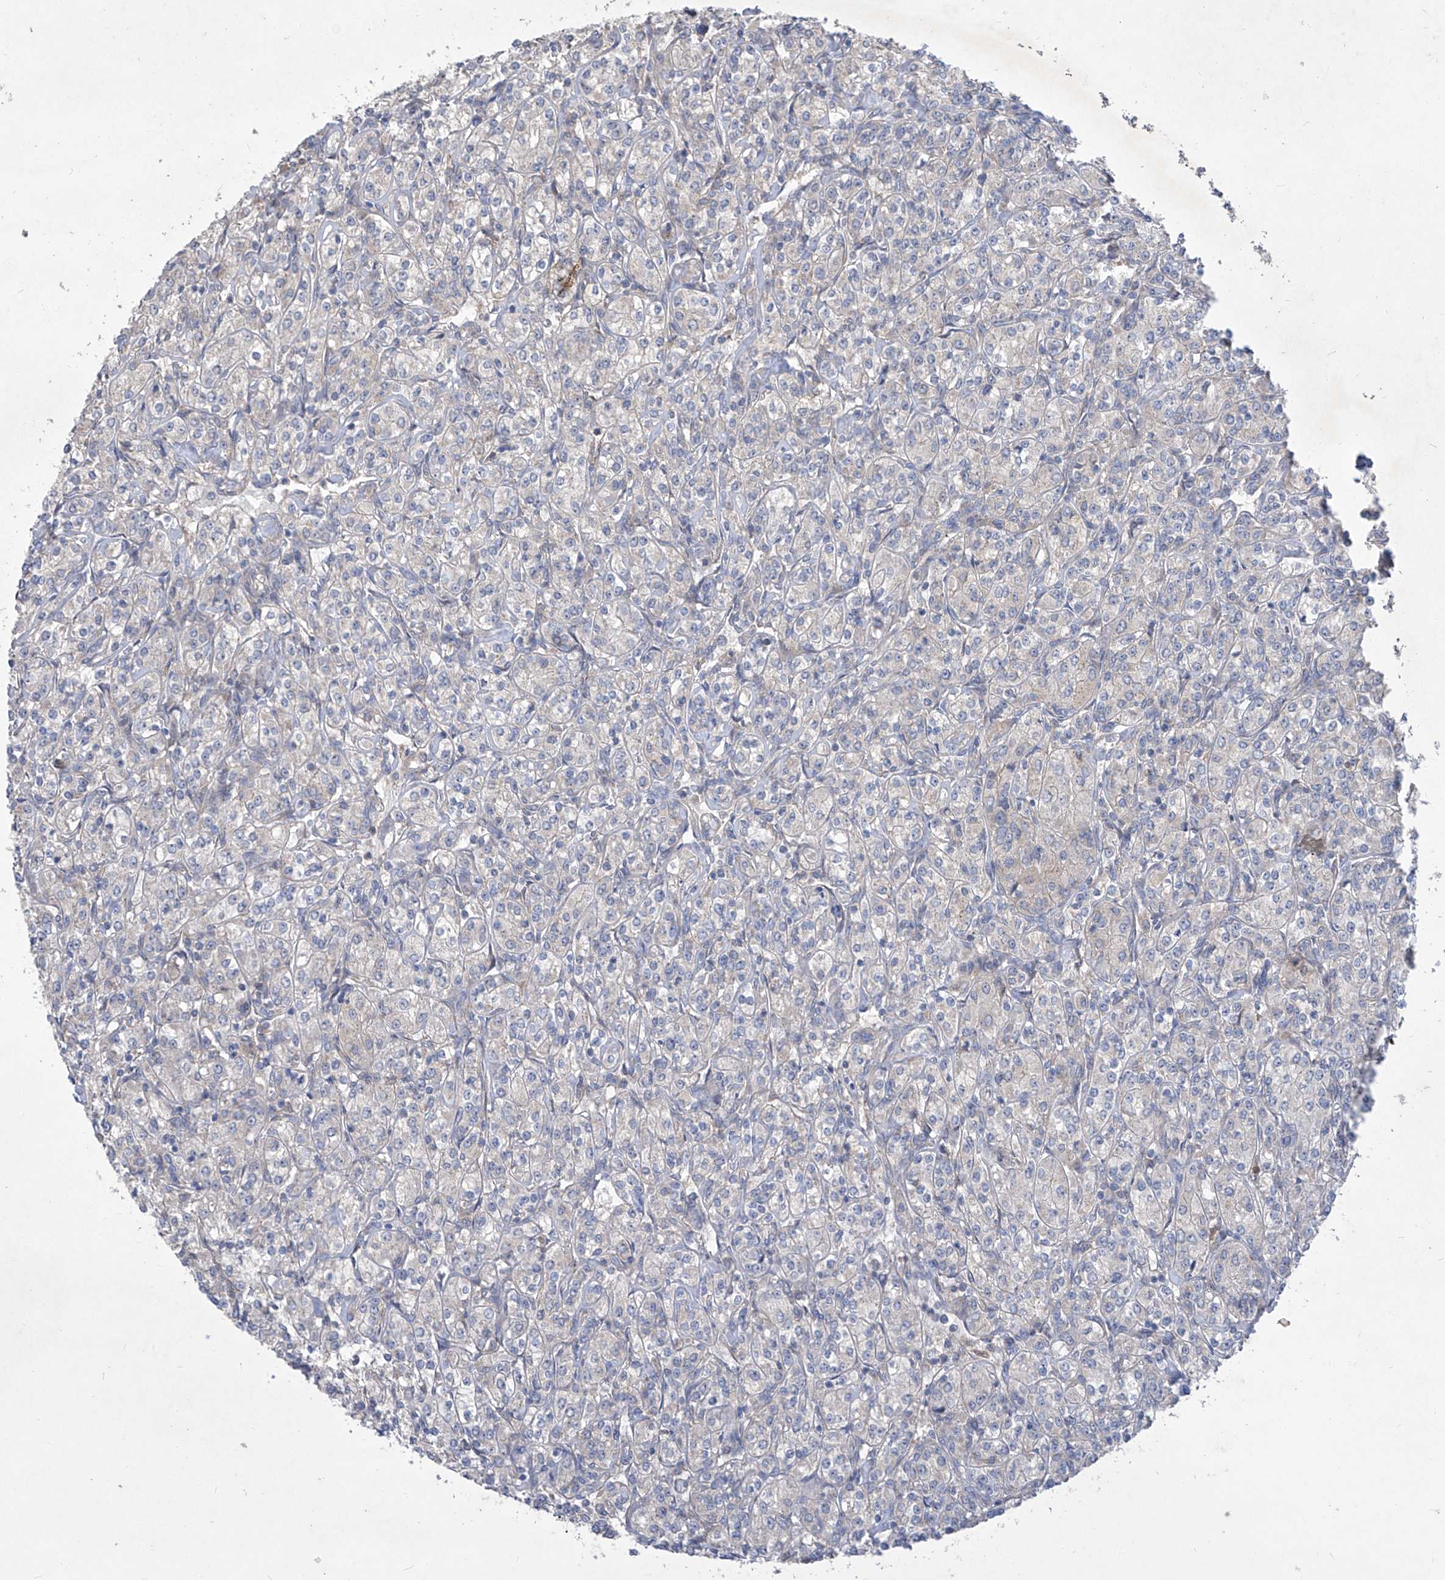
{"staining": {"intensity": "negative", "quantity": "none", "location": "none"}, "tissue": "renal cancer", "cell_type": "Tumor cells", "image_type": "cancer", "snomed": [{"axis": "morphology", "description": "Adenocarcinoma, NOS"}, {"axis": "topography", "description": "Kidney"}], "caption": "Adenocarcinoma (renal) stained for a protein using immunohistochemistry (IHC) exhibits no expression tumor cells.", "gene": "COQ3", "patient": {"sex": "male", "age": 77}}